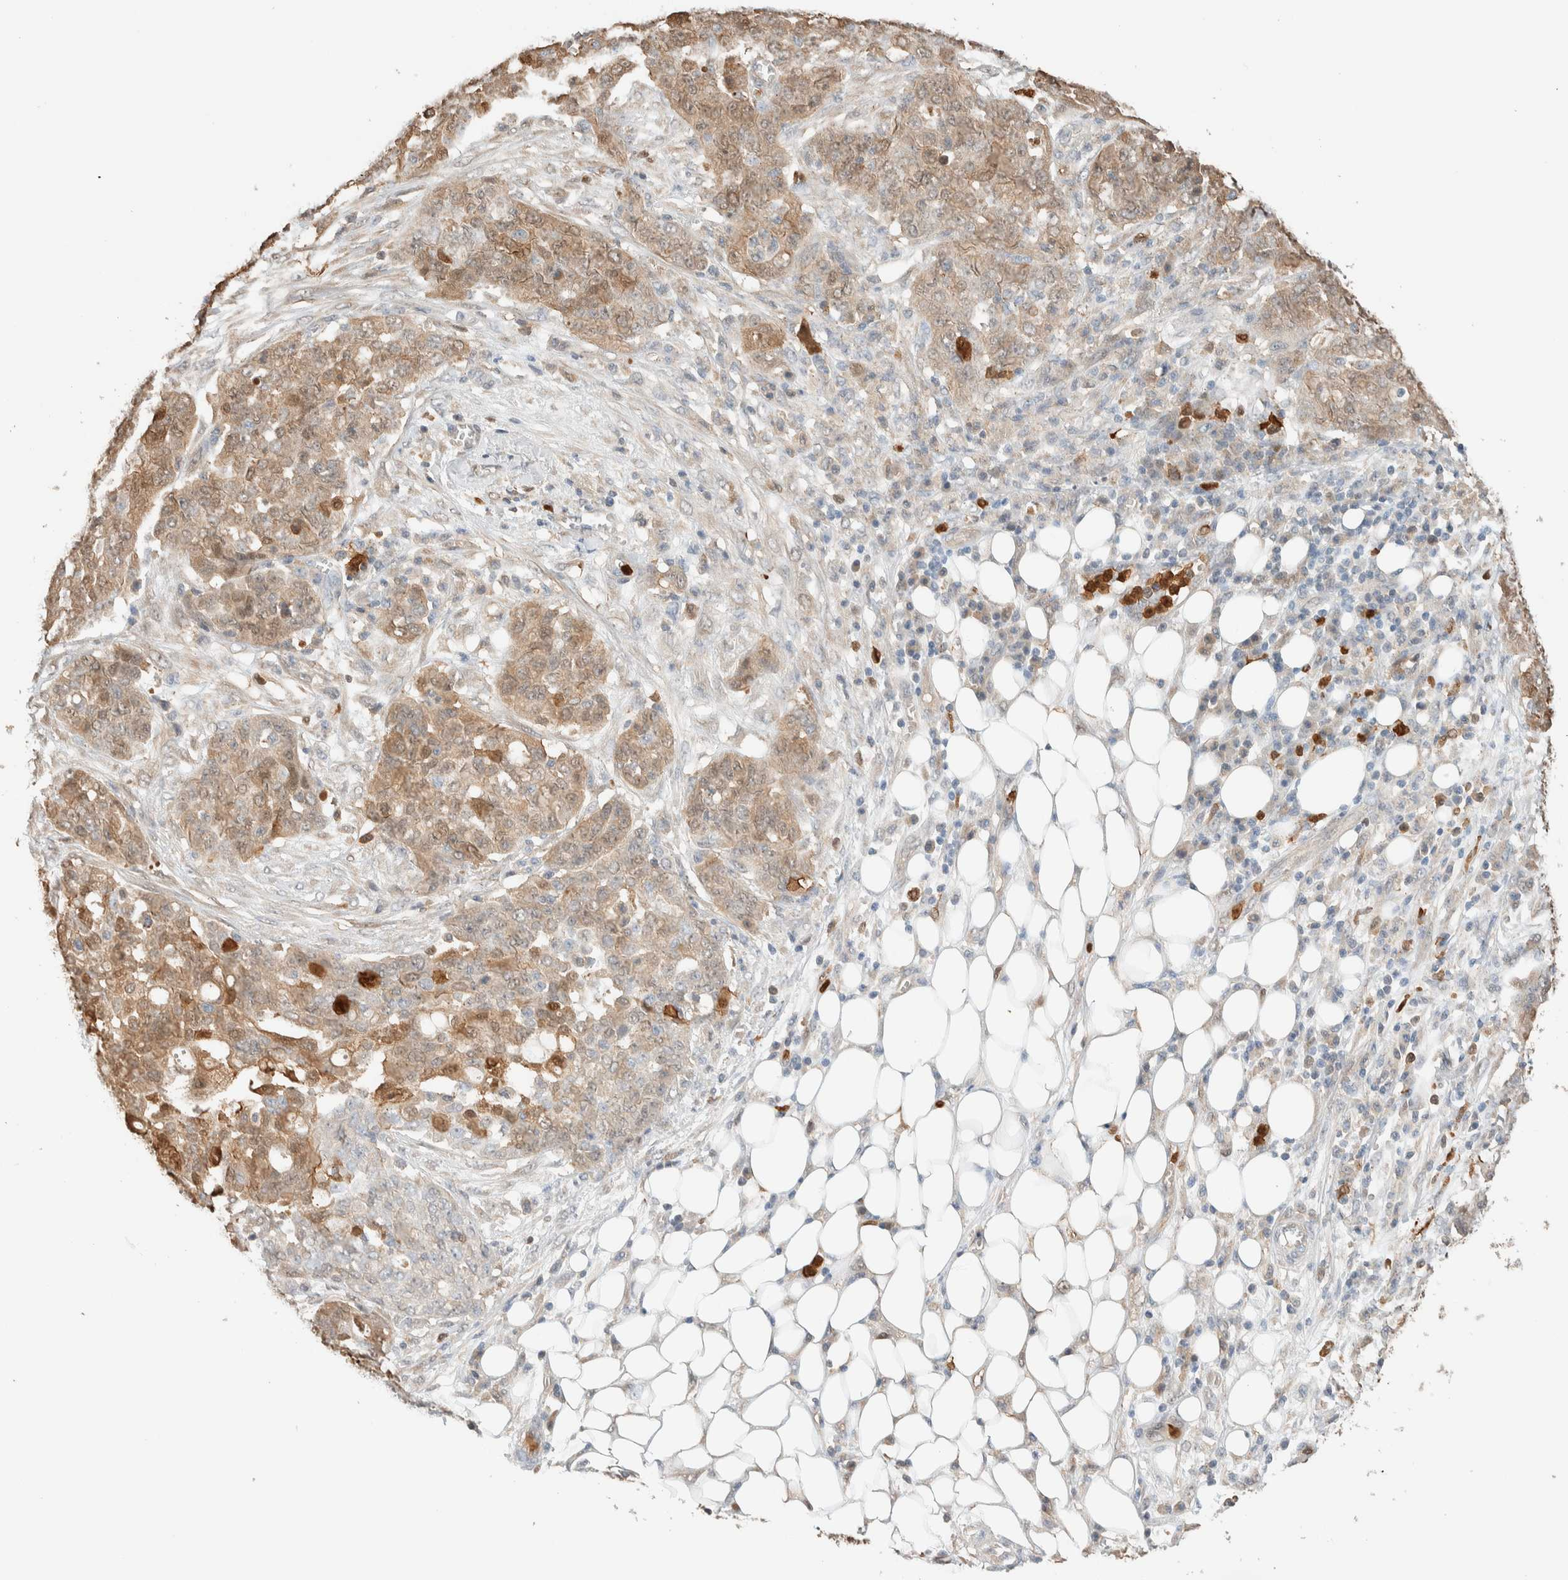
{"staining": {"intensity": "weak", "quantity": "25%-75%", "location": "cytoplasmic/membranous"}, "tissue": "ovarian cancer", "cell_type": "Tumor cells", "image_type": "cancer", "snomed": [{"axis": "morphology", "description": "Cystadenocarcinoma, serous, NOS"}, {"axis": "topography", "description": "Soft tissue"}, {"axis": "topography", "description": "Ovary"}], "caption": "Tumor cells display low levels of weak cytoplasmic/membranous positivity in approximately 25%-75% of cells in serous cystadenocarcinoma (ovarian).", "gene": "SETD4", "patient": {"sex": "female", "age": 57}}